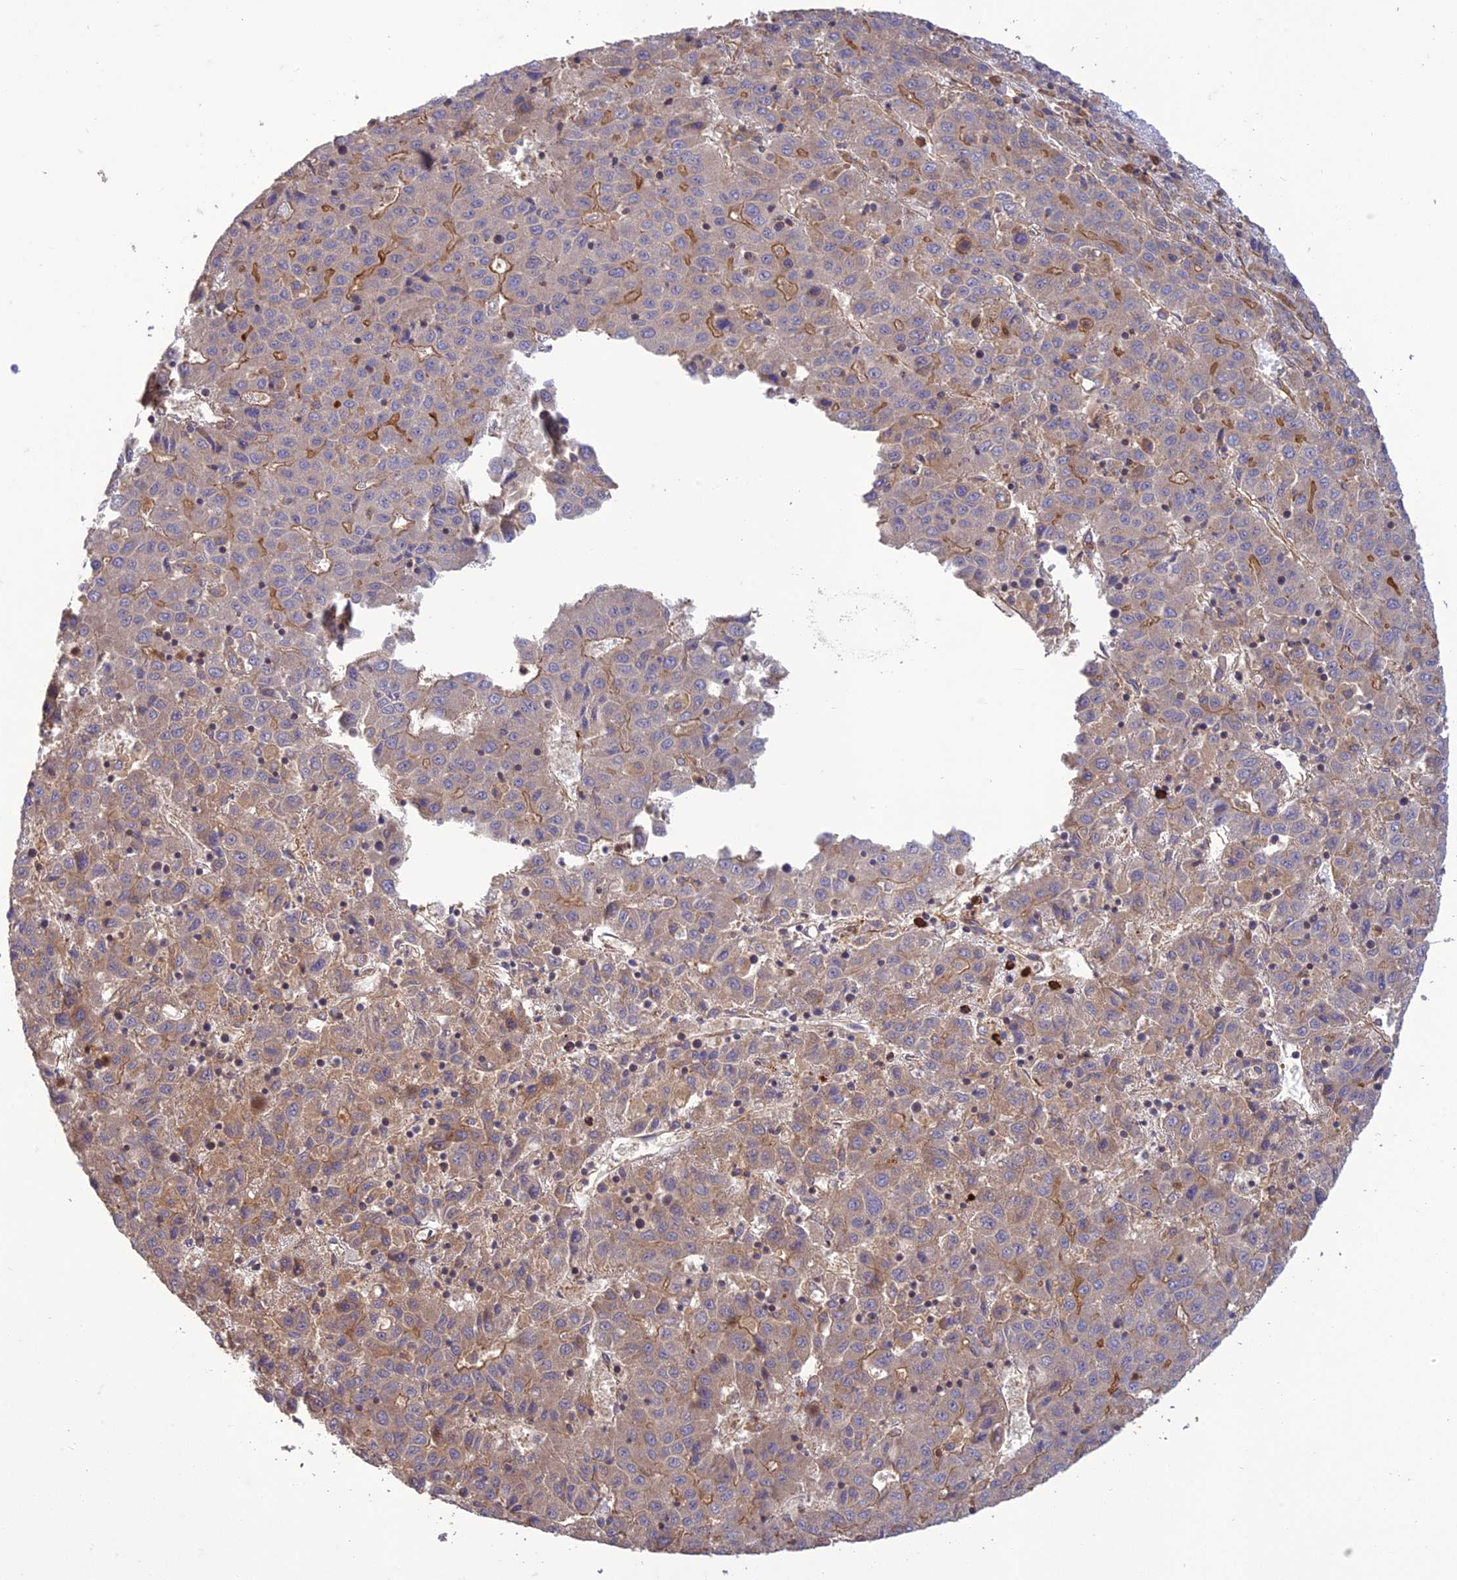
{"staining": {"intensity": "moderate", "quantity": "<25%", "location": "cytoplasmic/membranous"}, "tissue": "liver cancer", "cell_type": "Tumor cells", "image_type": "cancer", "snomed": [{"axis": "morphology", "description": "Carcinoma, Hepatocellular, NOS"}, {"axis": "topography", "description": "Liver"}], "caption": "Human liver cancer stained for a protein (brown) shows moderate cytoplasmic/membranous positive expression in approximately <25% of tumor cells.", "gene": "TMEM131L", "patient": {"sex": "female", "age": 53}}